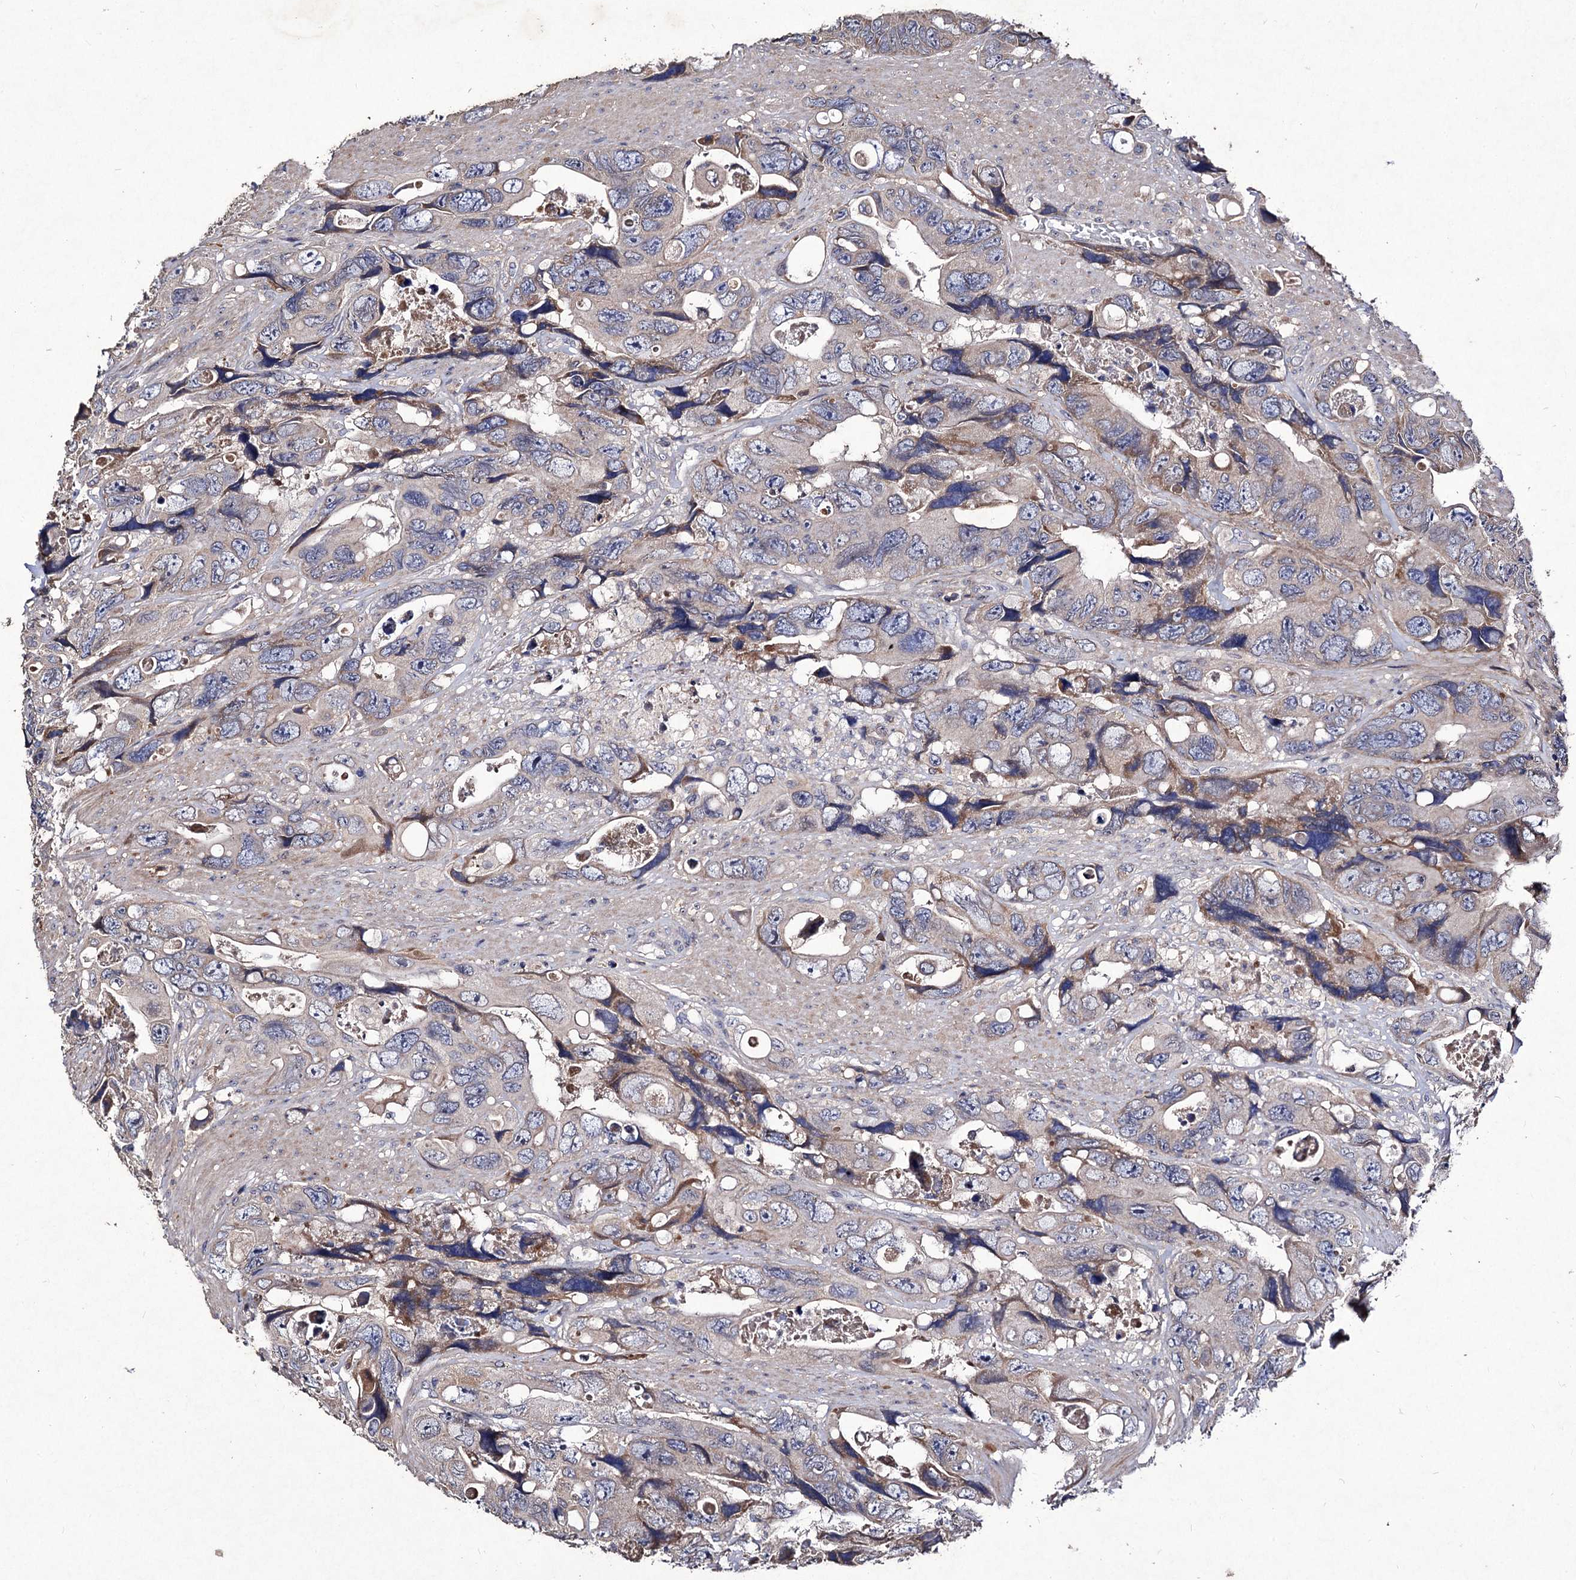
{"staining": {"intensity": "weak", "quantity": "<25%", "location": "cytoplasmic/membranous"}, "tissue": "colorectal cancer", "cell_type": "Tumor cells", "image_type": "cancer", "snomed": [{"axis": "morphology", "description": "Adenocarcinoma, NOS"}, {"axis": "topography", "description": "Rectum"}], "caption": "Image shows no protein staining in tumor cells of colorectal adenocarcinoma tissue.", "gene": "MYO1H", "patient": {"sex": "male", "age": 57}}